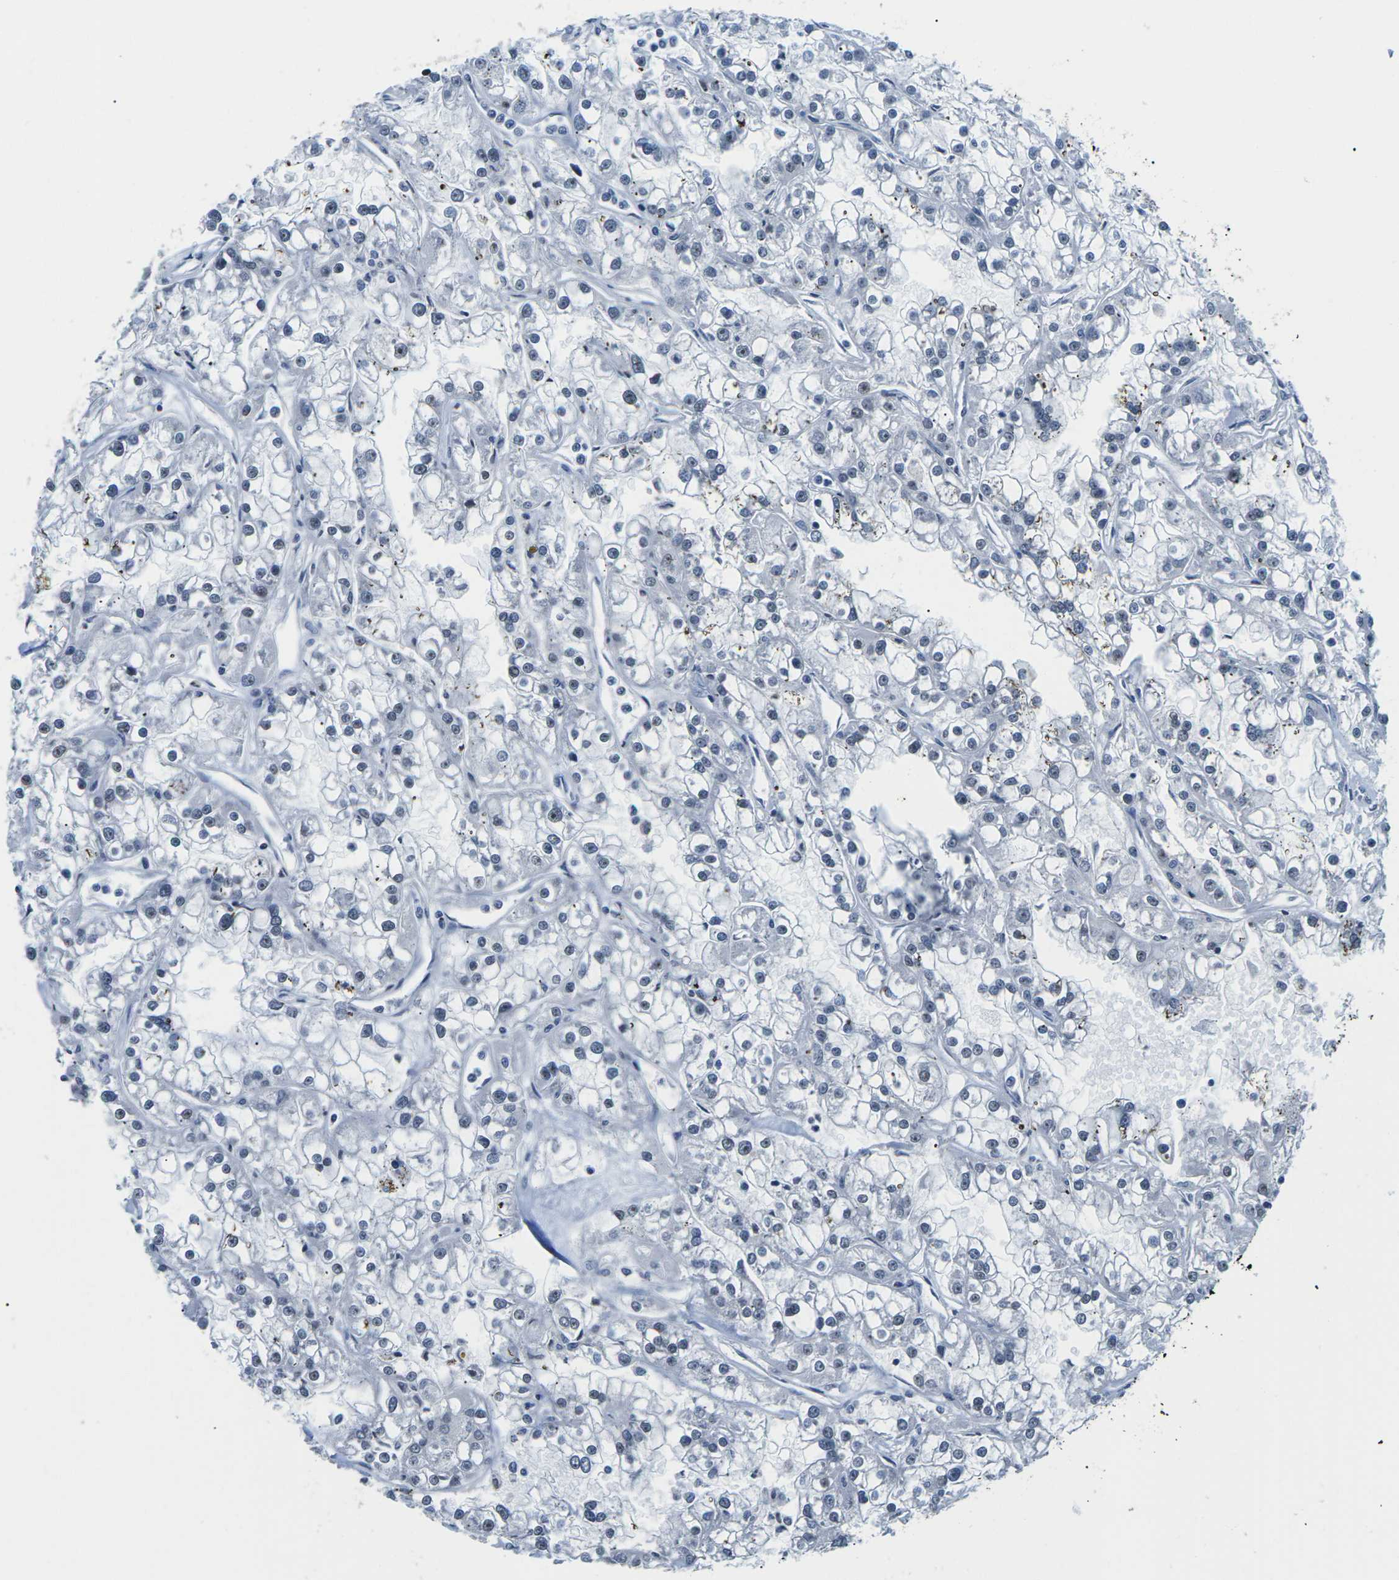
{"staining": {"intensity": "negative", "quantity": "none", "location": "none"}, "tissue": "renal cancer", "cell_type": "Tumor cells", "image_type": "cancer", "snomed": [{"axis": "morphology", "description": "Adenocarcinoma, NOS"}, {"axis": "topography", "description": "Kidney"}], "caption": "High magnification brightfield microscopy of renal cancer (adenocarcinoma) stained with DAB (3,3'-diaminobenzidine) (brown) and counterstained with hematoxylin (blue): tumor cells show no significant staining. Brightfield microscopy of IHC stained with DAB (brown) and hematoxylin (blue), captured at high magnification.", "gene": "NSRP1", "patient": {"sex": "female", "age": 52}}